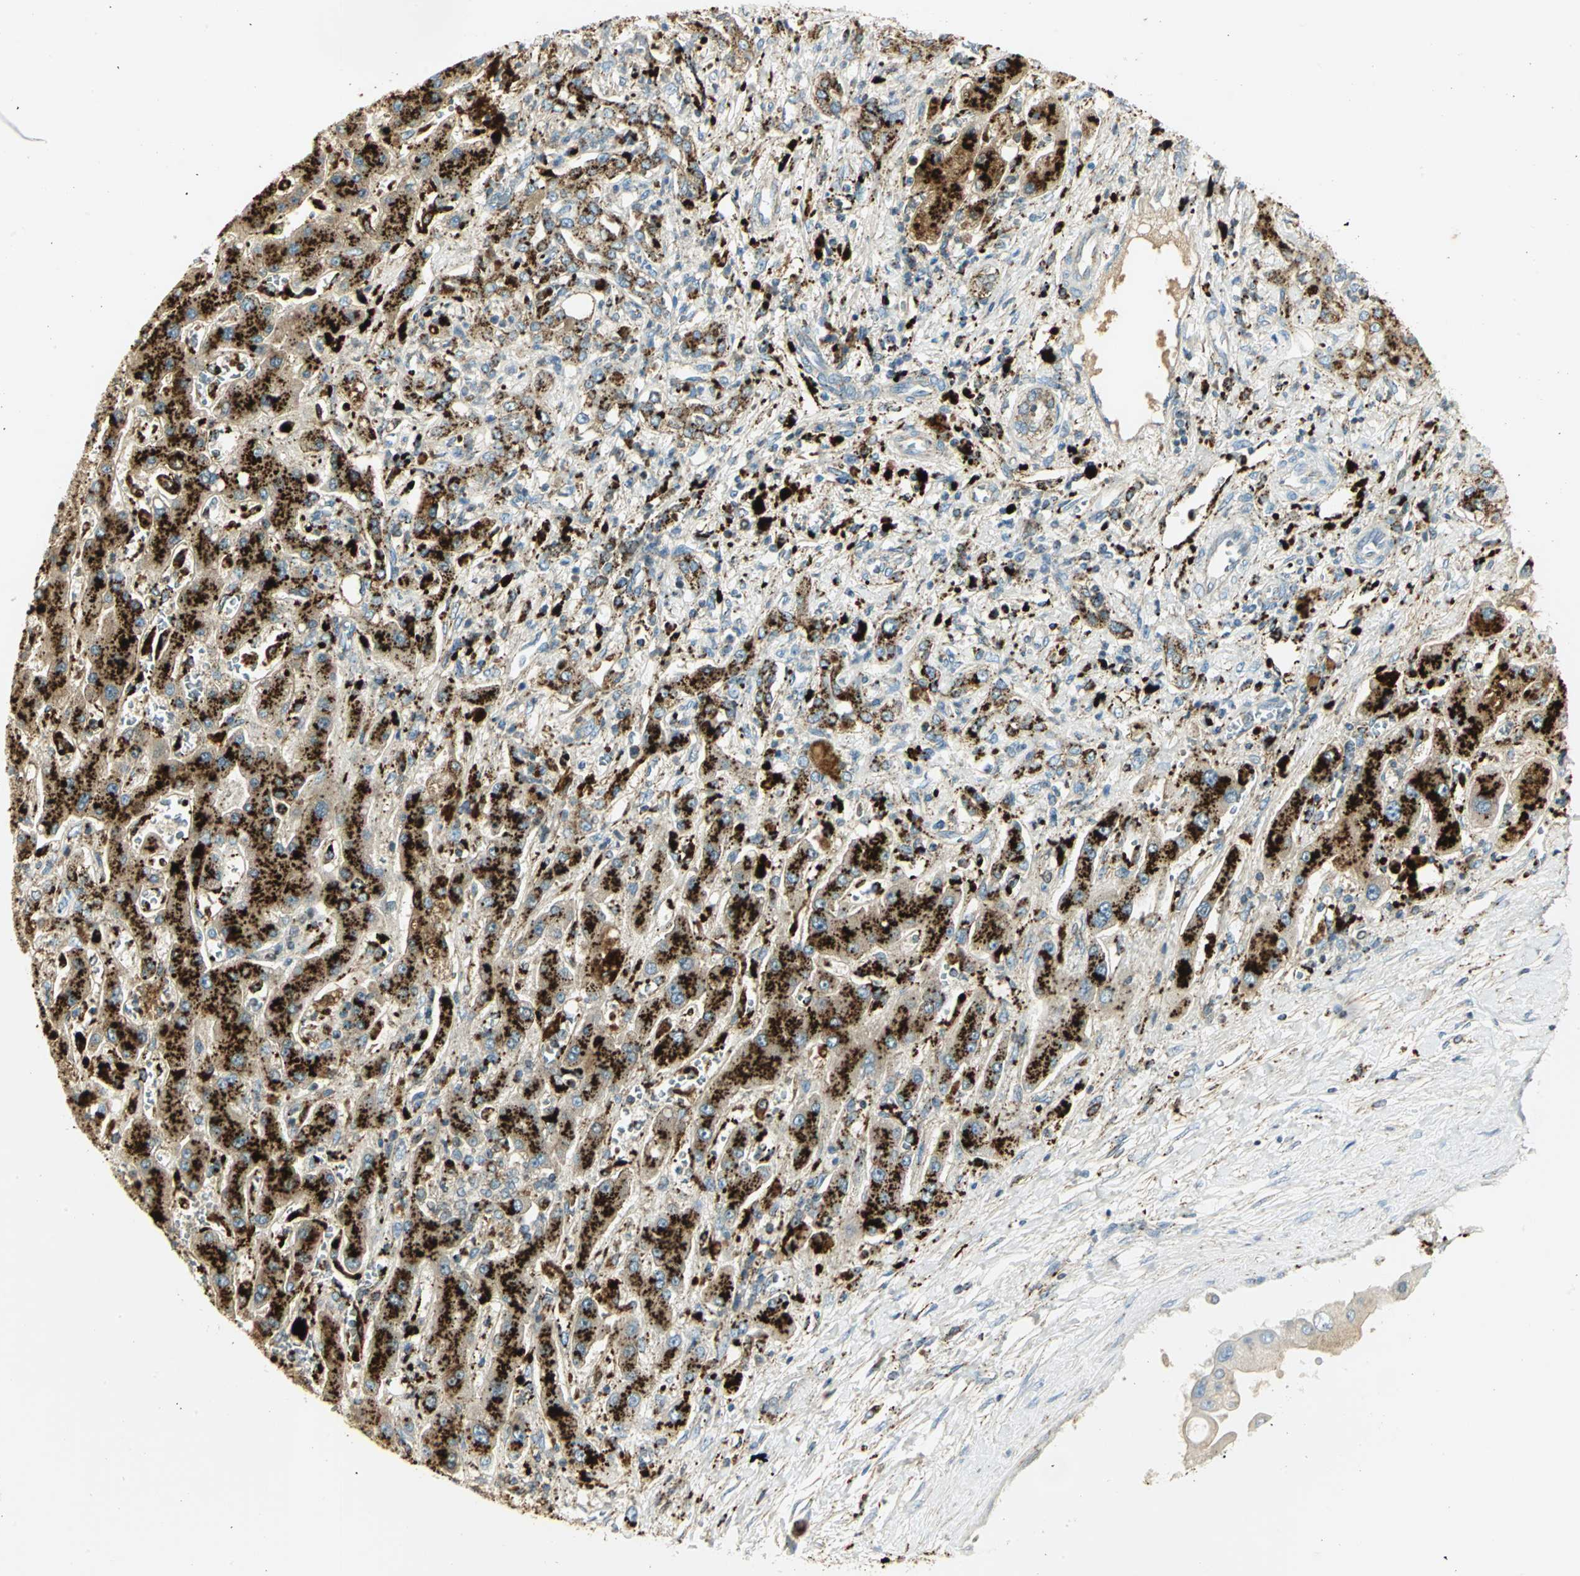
{"staining": {"intensity": "strong", "quantity": ">75%", "location": "cytoplasmic/membranous"}, "tissue": "liver cancer", "cell_type": "Tumor cells", "image_type": "cancer", "snomed": [{"axis": "morphology", "description": "Cholangiocarcinoma"}, {"axis": "topography", "description": "Liver"}], "caption": "Liver cholangiocarcinoma stained for a protein (brown) shows strong cytoplasmic/membranous positive expression in about >75% of tumor cells.", "gene": "ARSA", "patient": {"sex": "male", "age": 50}}